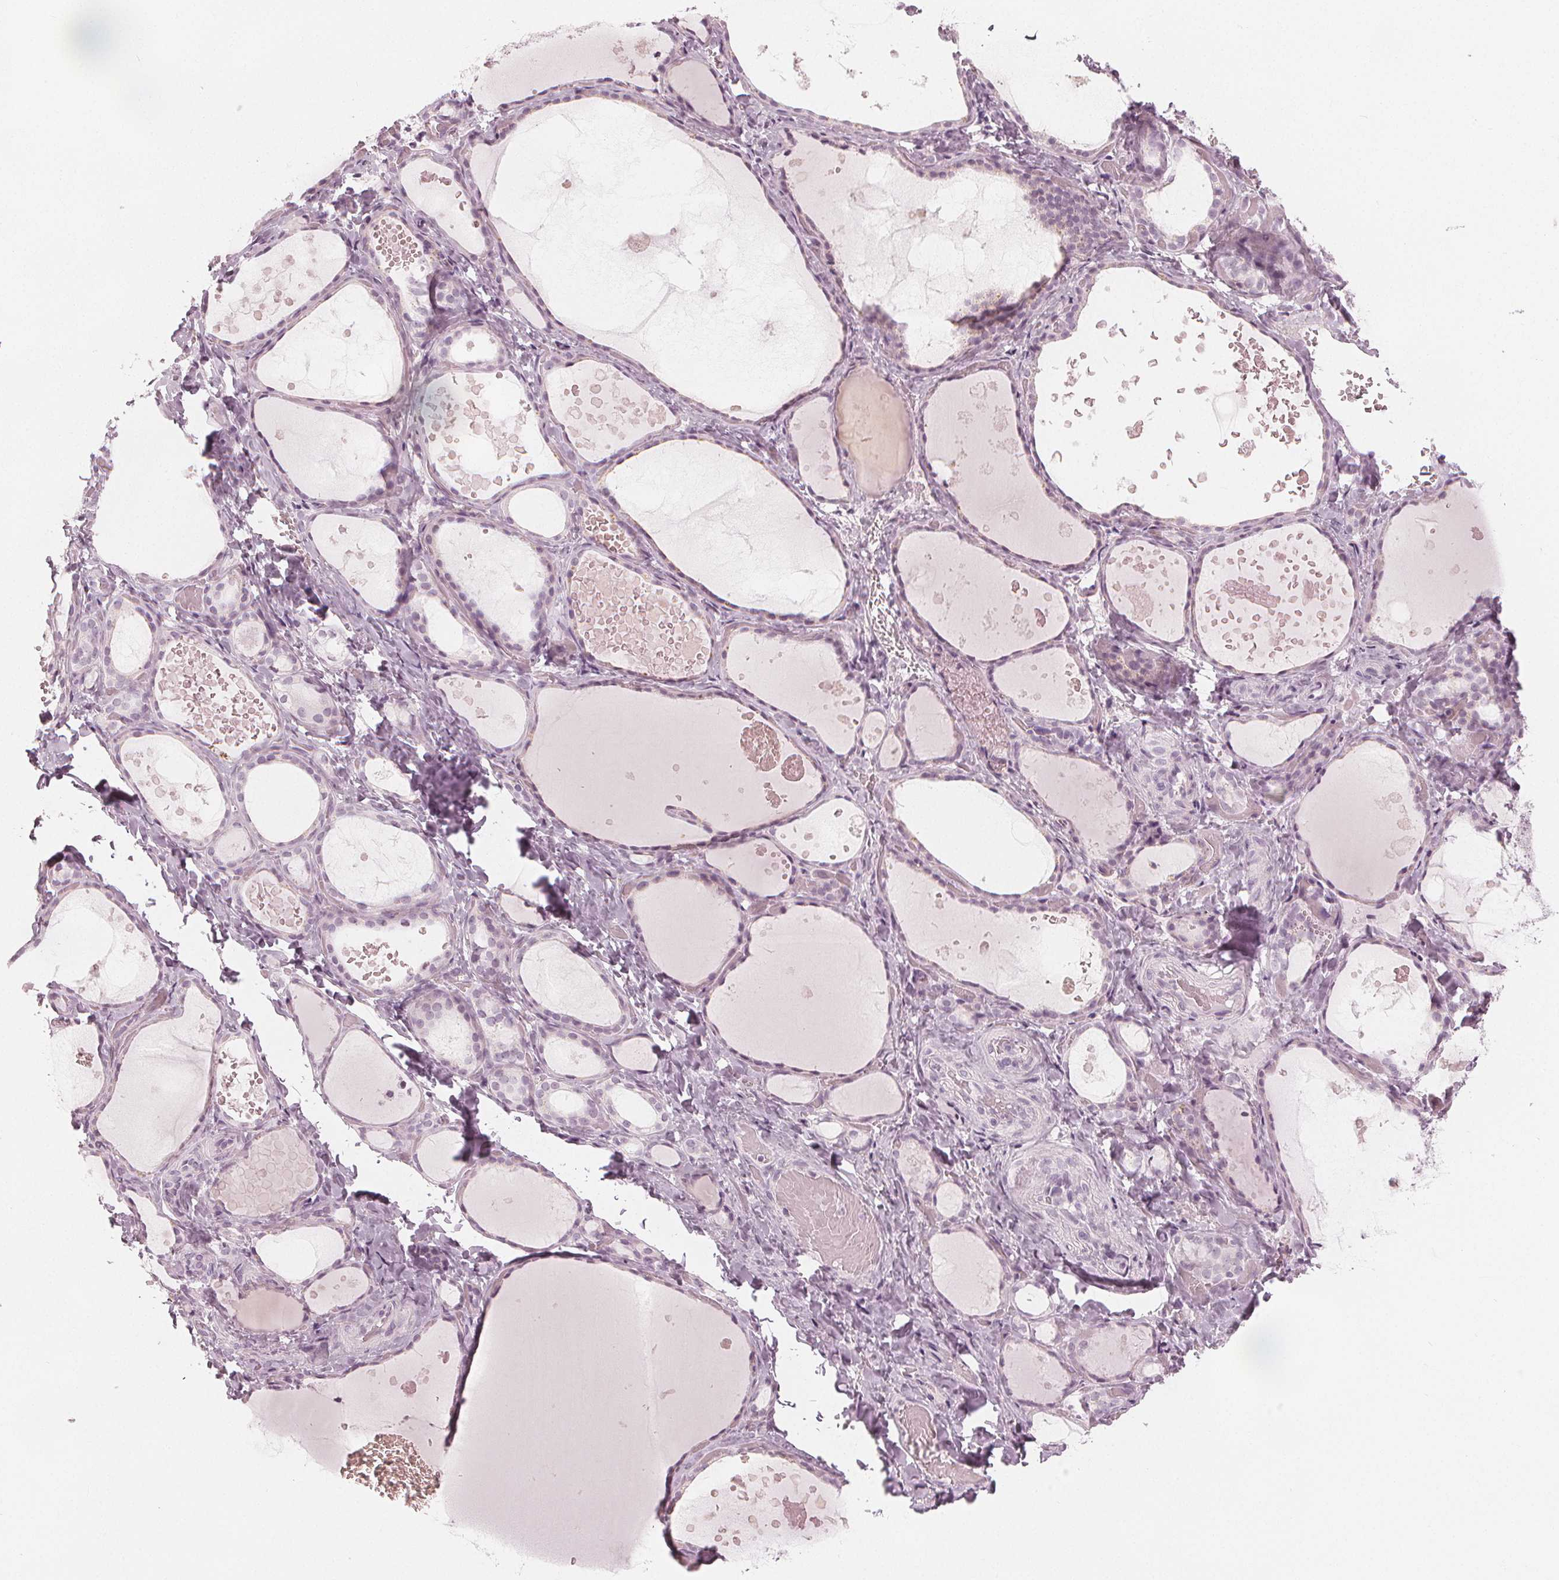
{"staining": {"intensity": "negative", "quantity": "none", "location": "none"}, "tissue": "thyroid gland", "cell_type": "Glandular cells", "image_type": "normal", "snomed": [{"axis": "morphology", "description": "Normal tissue, NOS"}, {"axis": "topography", "description": "Thyroid gland"}], "caption": "The image demonstrates no staining of glandular cells in unremarkable thyroid gland.", "gene": "PAEP", "patient": {"sex": "female", "age": 56}}